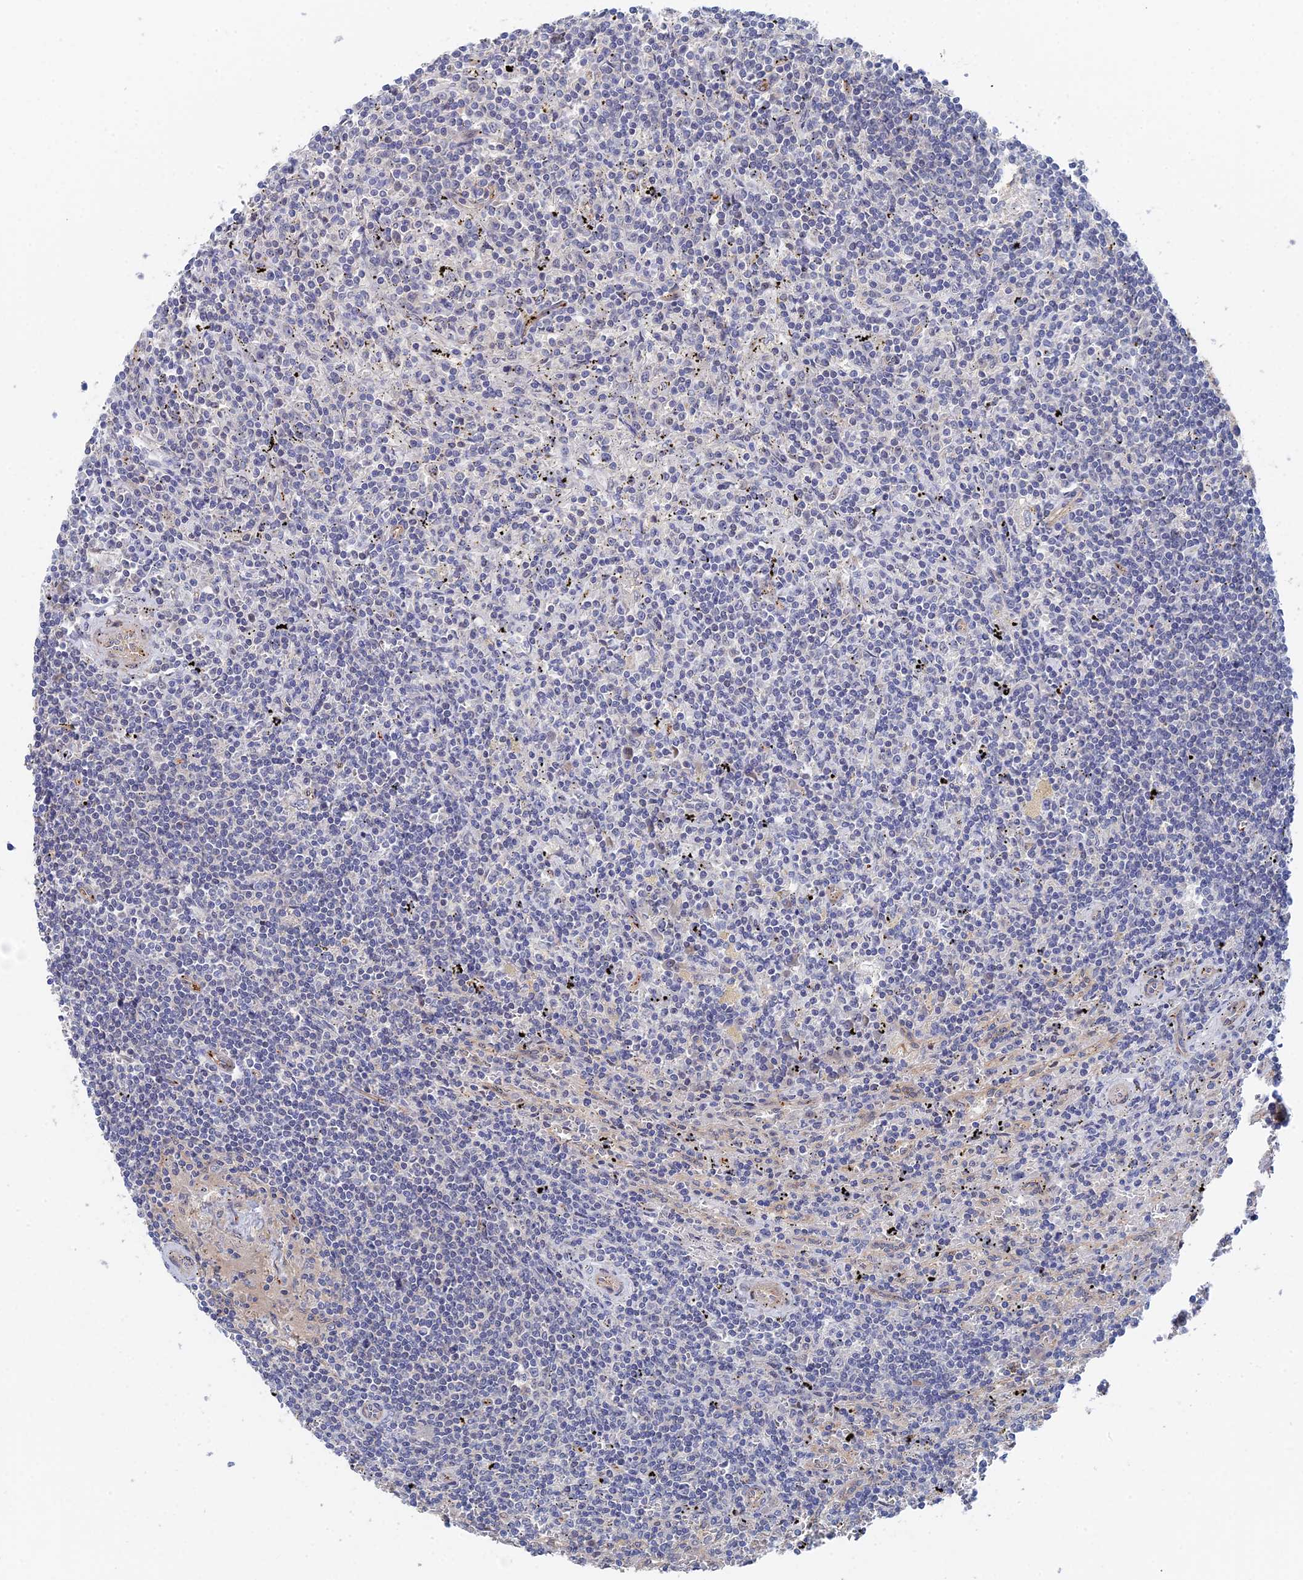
{"staining": {"intensity": "negative", "quantity": "none", "location": "none"}, "tissue": "lymphoma", "cell_type": "Tumor cells", "image_type": "cancer", "snomed": [{"axis": "morphology", "description": "Malignant lymphoma, non-Hodgkin's type, Low grade"}, {"axis": "topography", "description": "Spleen"}], "caption": "Human lymphoma stained for a protein using immunohistochemistry (IHC) shows no staining in tumor cells.", "gene": "MTHFSD", "patient": {"sex": "male", "age": 76}}